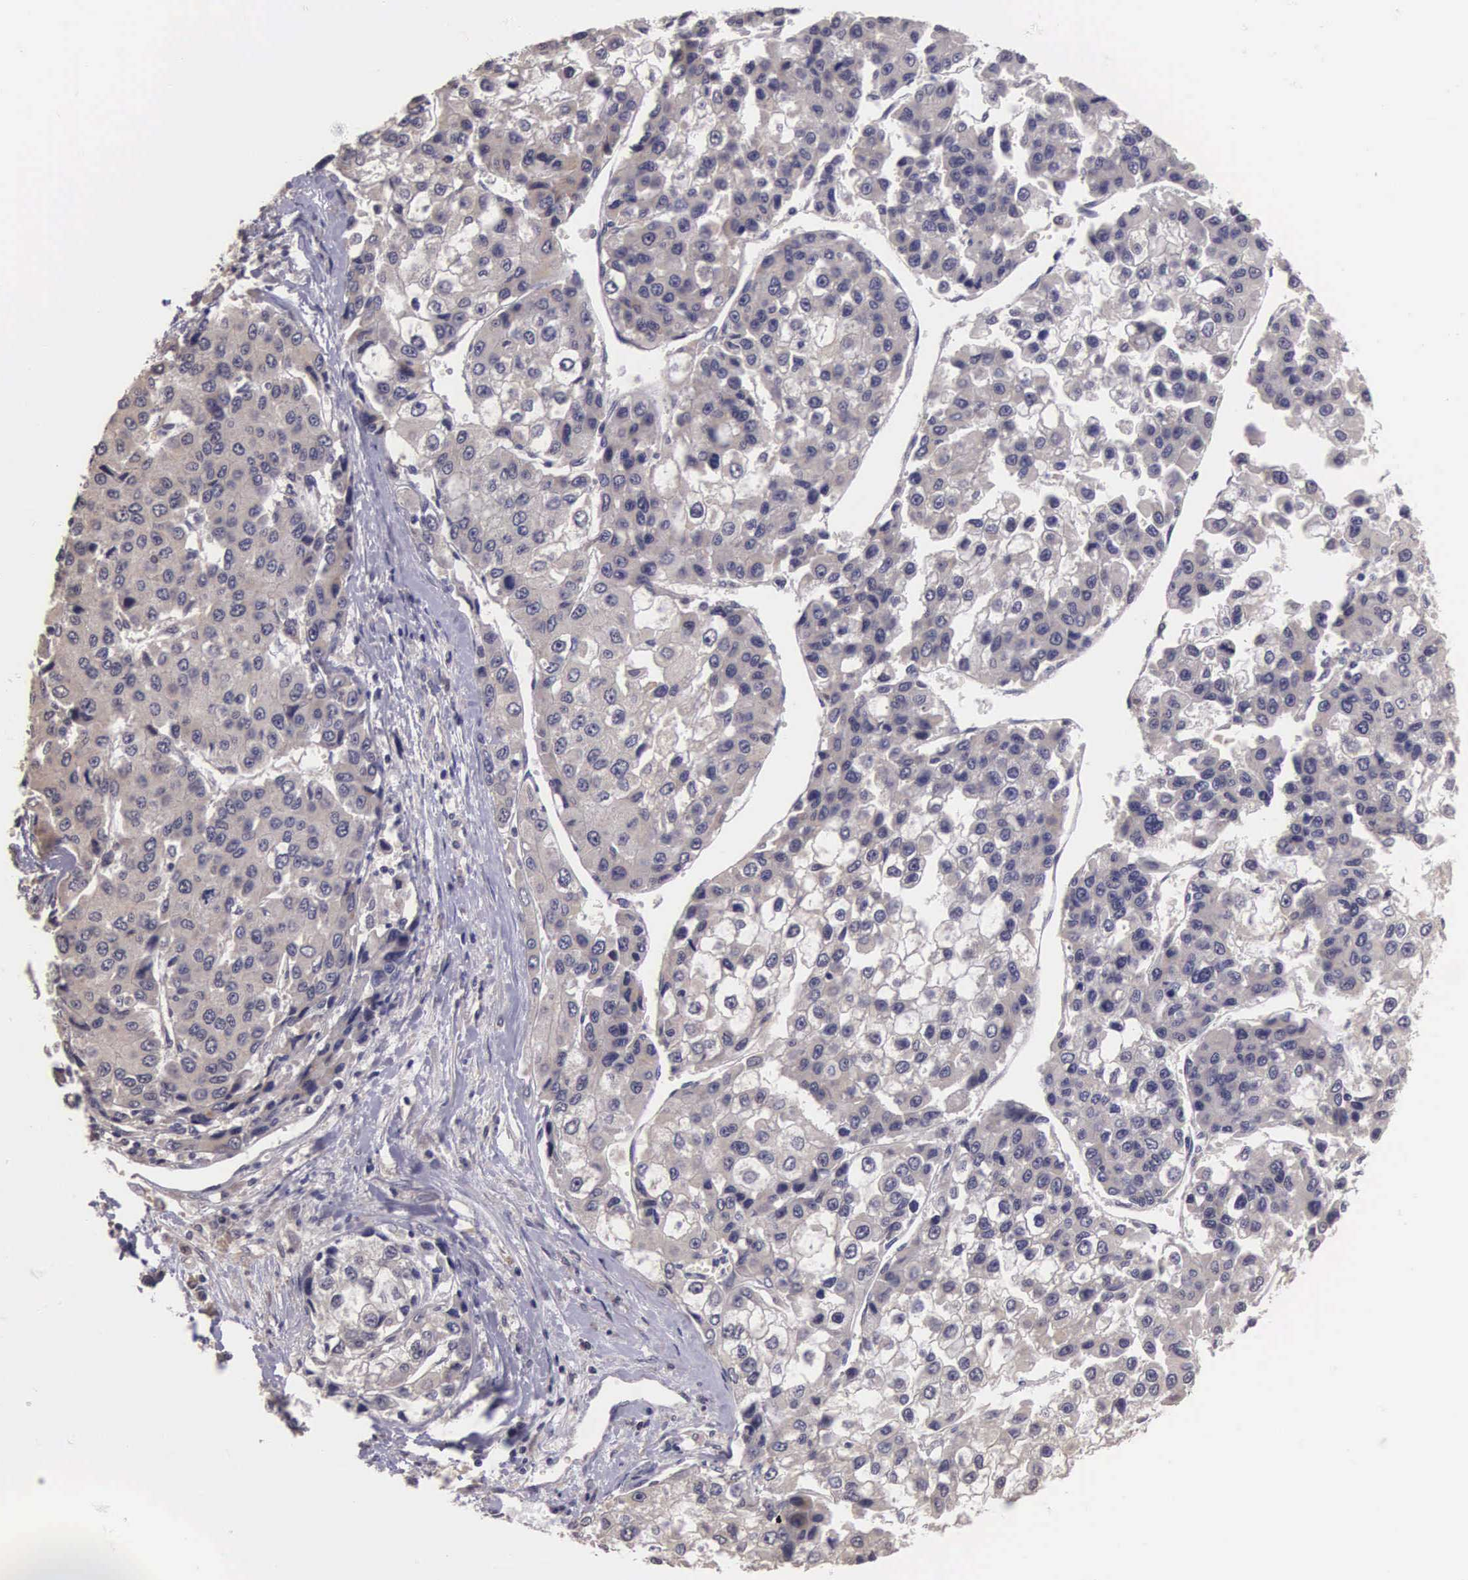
{"staining": {"intensity": "weak", "quantity": "<25%", "location": "cytoplasmic/membranous"}, "tissue": "liver cancer", "cell_type": "Tumor cells", "image_type": "cancer", "snomed": [{"axis": "morphology", "description": "Carcinoma, Hepatocellular, NOS"}, {"axis": "topography", "description": "Liver"}], "caption": "Tumor cells show no significant positivity in liver cancer (hepatocellular carcinoma). Nuclei are stained in blue.", "gene": "CDC45", "patient": {"sex": "female", "age": 66}}